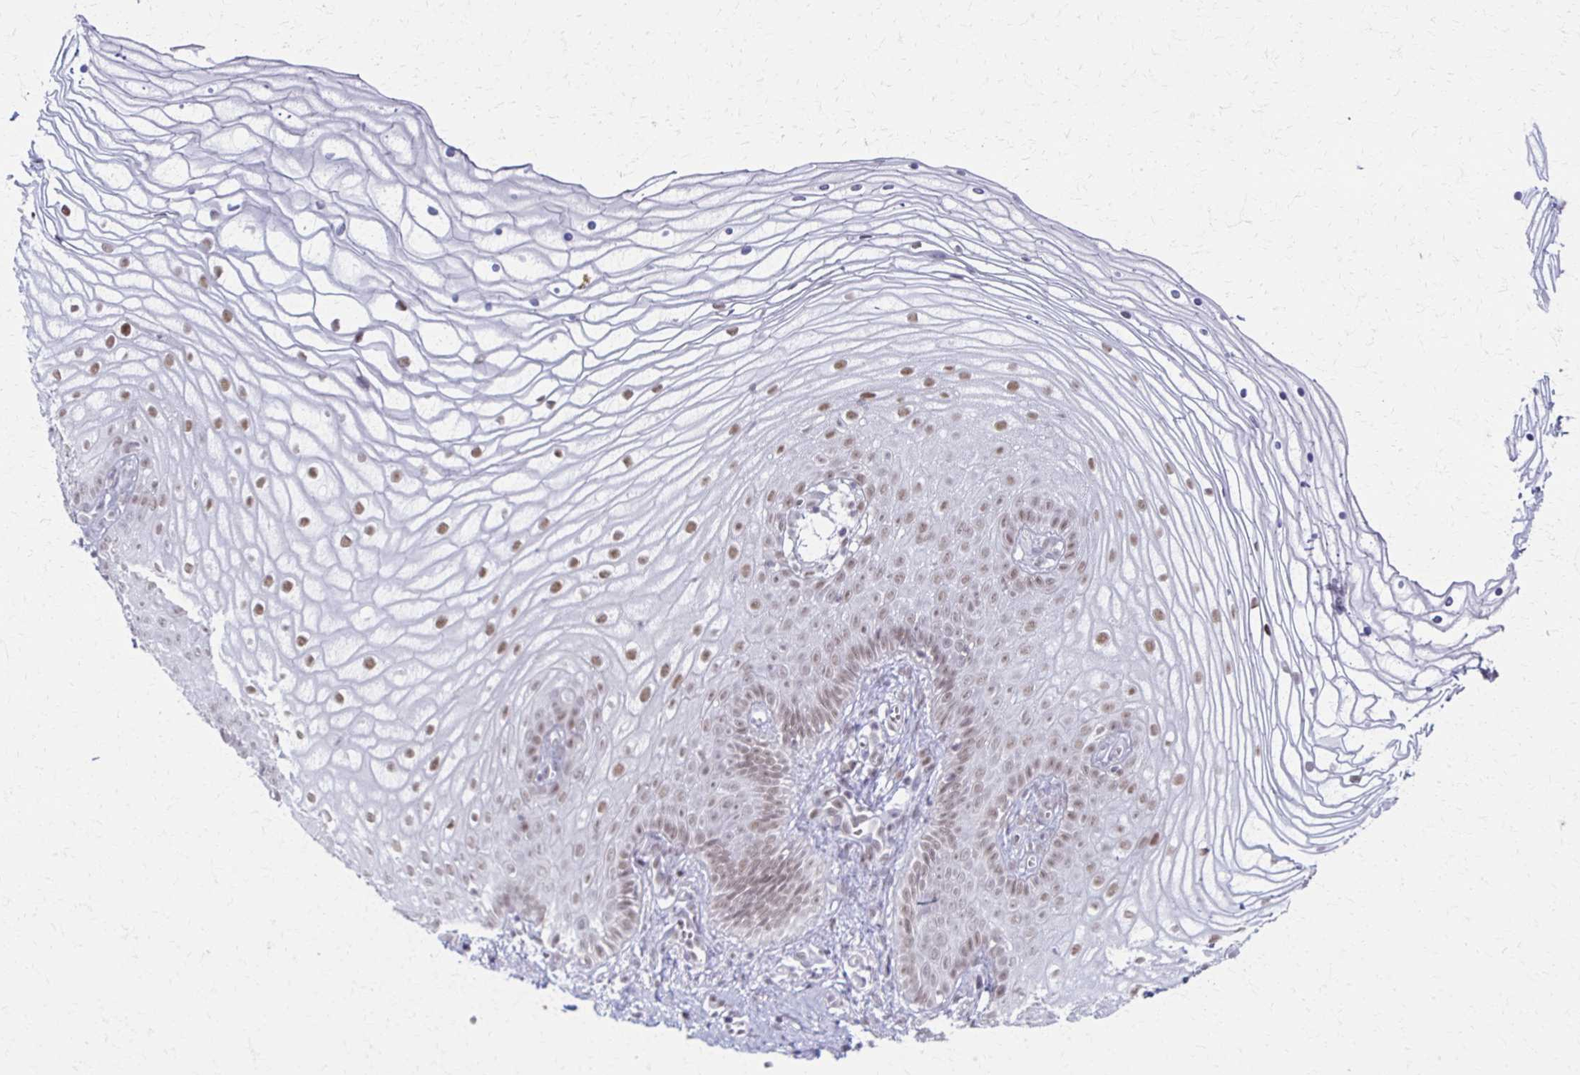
{"staining": {"intensity": "moderate", "quantity": ">75%", "location": "nuclear"}, "tissue": "vagina", "cell_type": "Squamous epithelial cells", "image_type": "normal", "snomed": [{"axis": "morphology", "description": "Normal tissue, NOS"}, {"axis": "topography", "description": "Vagina"}], "caption": "Moderate nuclear protein expression is identified in about >75% of squamous epithelial cells in vagina.", "gene": "IRF7", "patient": {"sex": "female", "age": 56}}